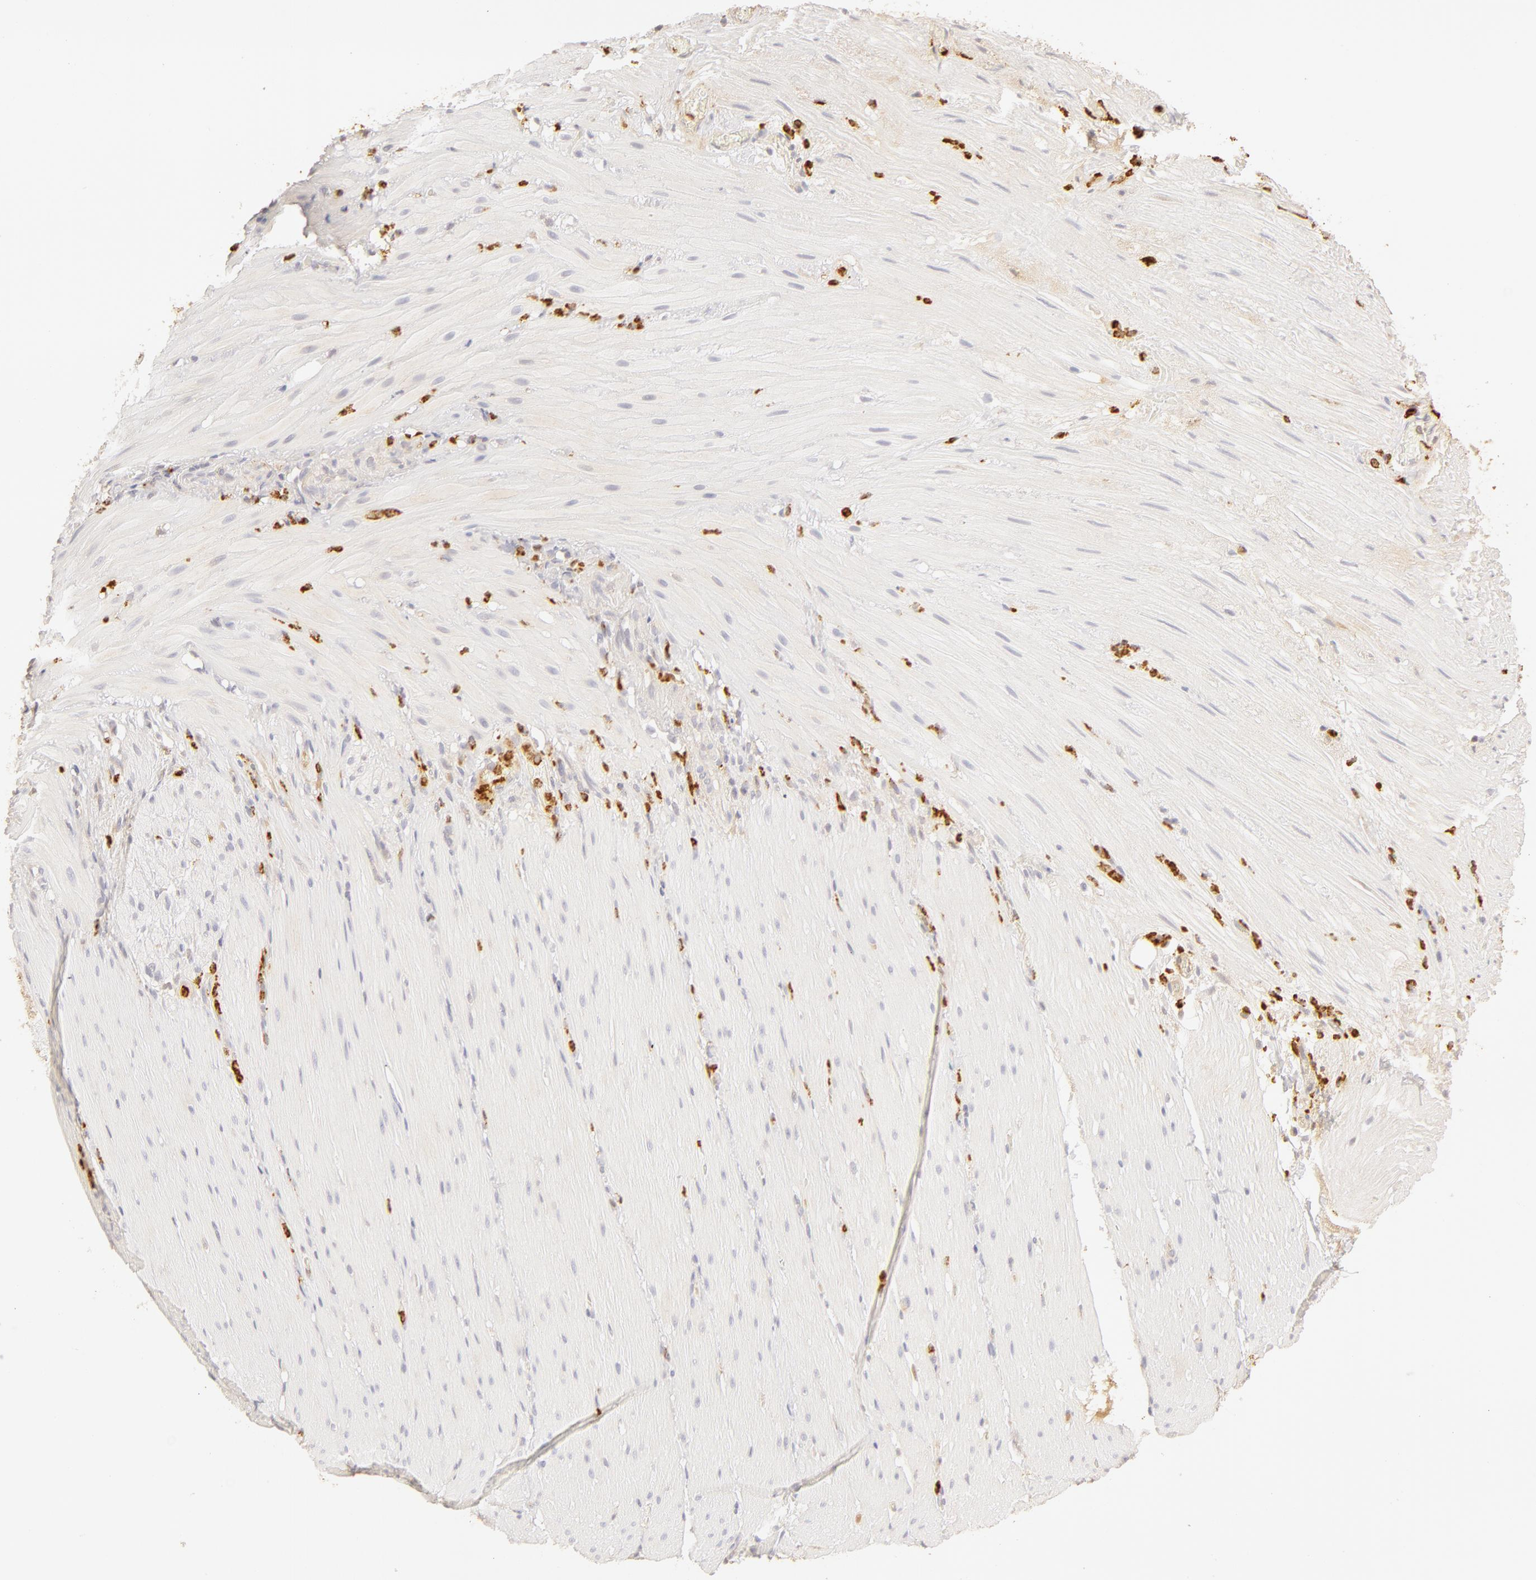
{"staining": {"intensity": "negative", "quantity": "none", "location": "none"}, "tissue": "smooth muscle", "cell_type": "Smooth muscle cells", "image_type": "normal", "snomed": [{"axis": "morphology", "description": "Normal tissue, NOS"}, {"axis": "topography", "description": "Duodenum"}], "caption": "Immunohistochemistry (IHC) histopathology image of benign smooth muscle: smooth muscle stained with DAB (3,3'-diaminobenzidine) demonstrates no significant protein expression in smooth muscle cells.", "gene": "C1R", "patient": {"sex": "male", "age": 63}}